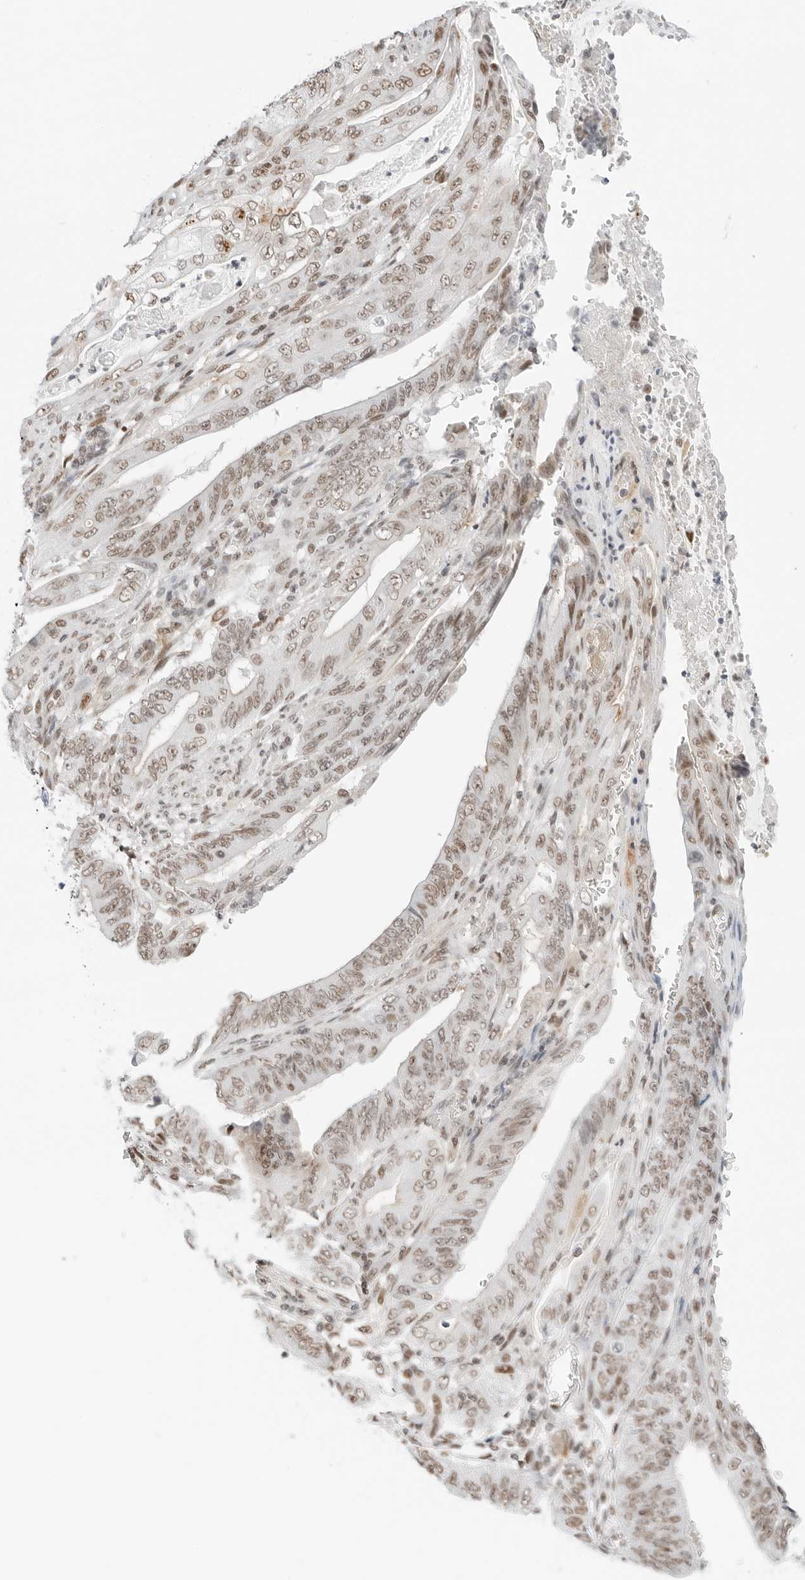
{"staining": {"intensity": "weak", "quantity": ">75%", "location": "nuclear"}, "tissue": "stomach cancer", "cell_type": "Tumor cells", "image_type": "cancer", "snomed": [{"axis": "morphology", "description": "Adenocarcinoma, NOS"}, {"axis": "topography", "description": "Stomach"}], "caption": "Weak nuclear protein staining is seen in approximately >75% of tumor cells in stomach adenocarcinoma.", "gene": "CRTC2", "patient": {"sex": "female", "age": 73}}